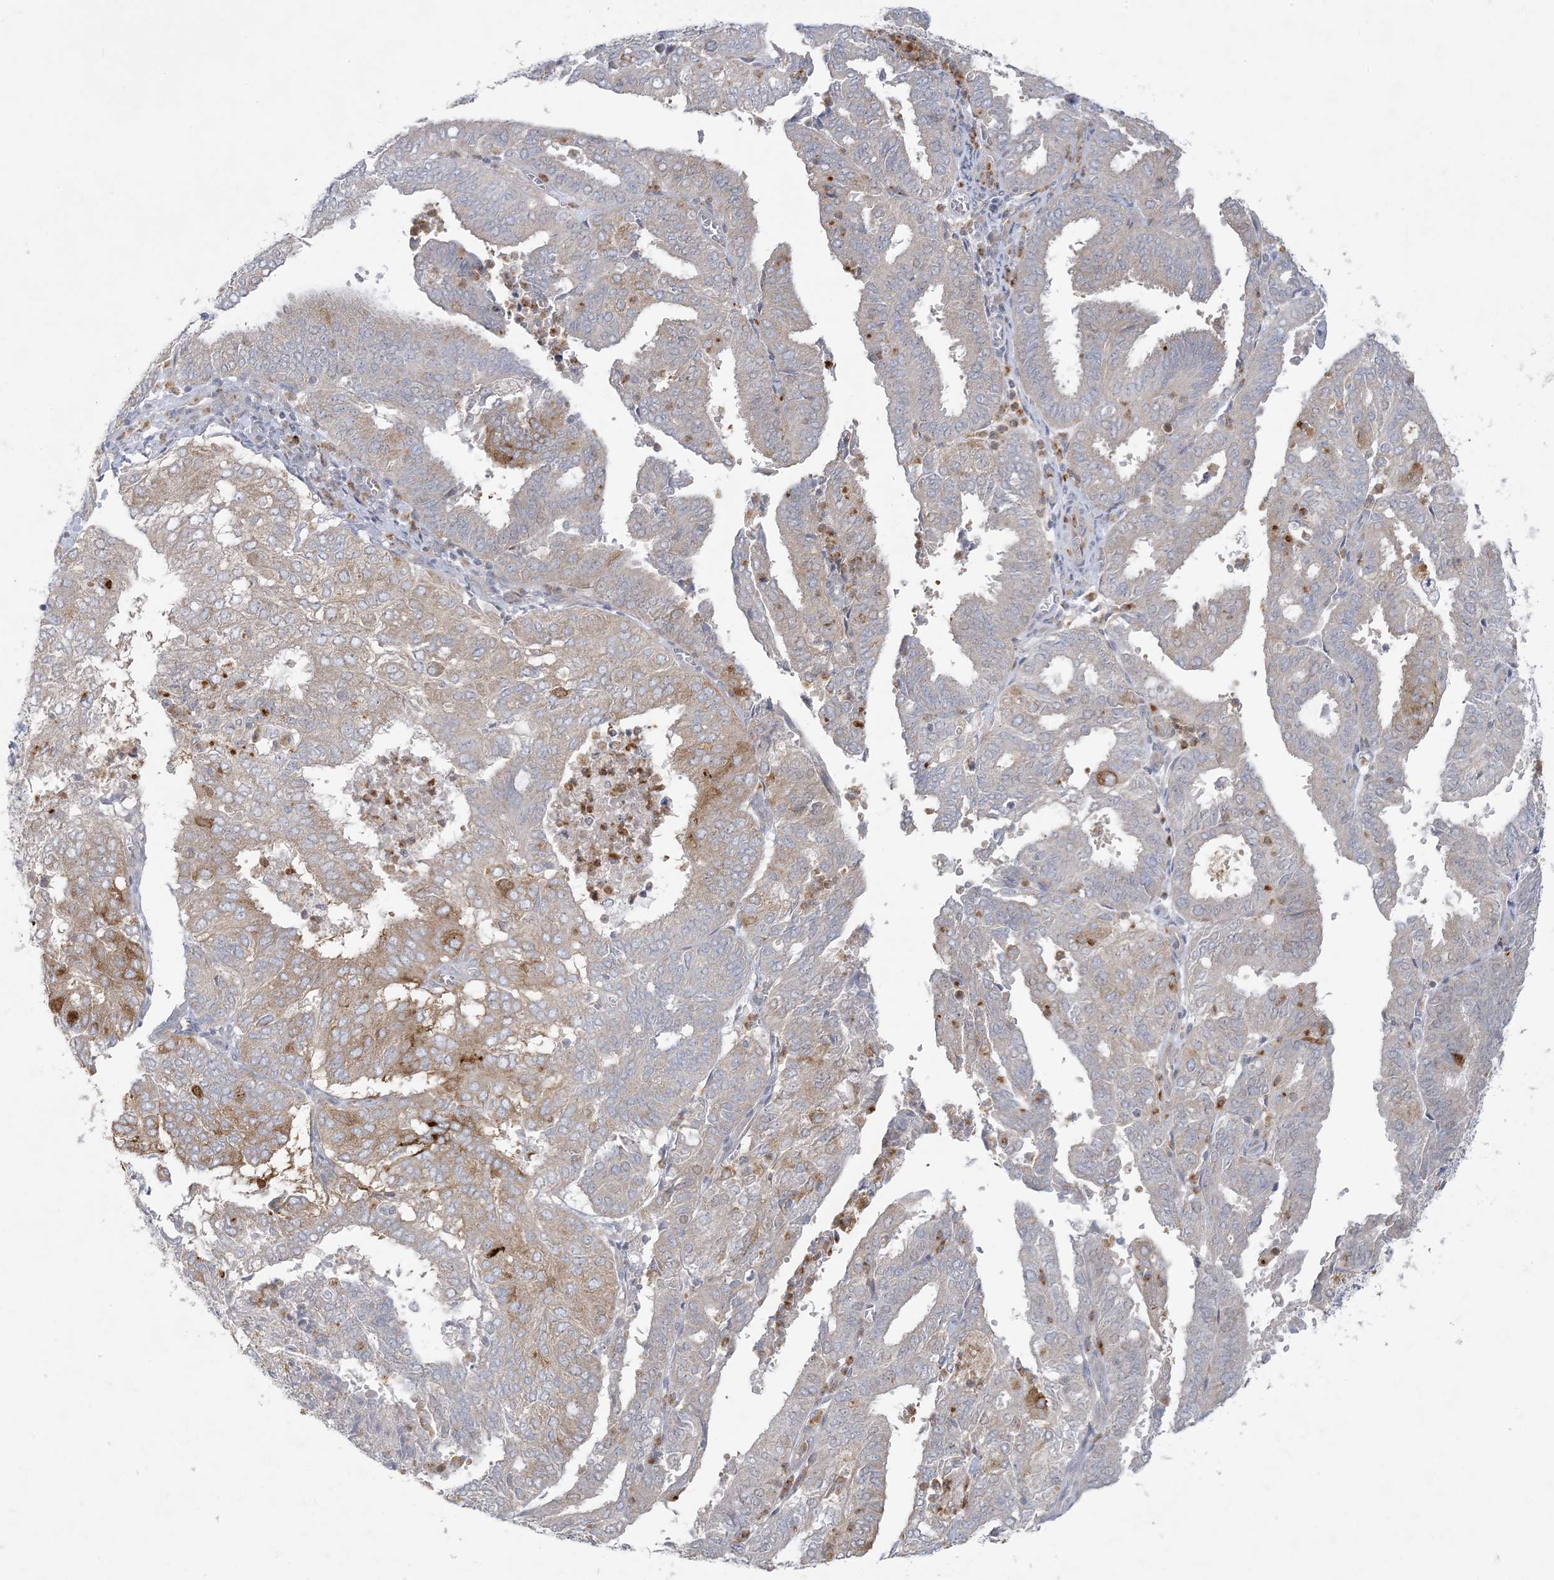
{"staining": {"intensity": "moderate", "quantity": "25%-75%", "location": "cytoplasmic/membranous"}, "tissue": "endometrial cancer", "cell_type": "Tumor cells", "image_type": "cancer", "snomed": [{"axis": "morphology", "description": "Adenocarcinoma, NOS"}, {"axis": "topography", "description": "Uterus"}], "caption": "Adenocarcinoma (endometrial) stained with a brown dye shows moderate cytoplasmic/membranous positive positivity in approximately 25%-75% of tumor cells.", "gene": "KIF3A", "patient": {"sex": "female", "age": 60}}